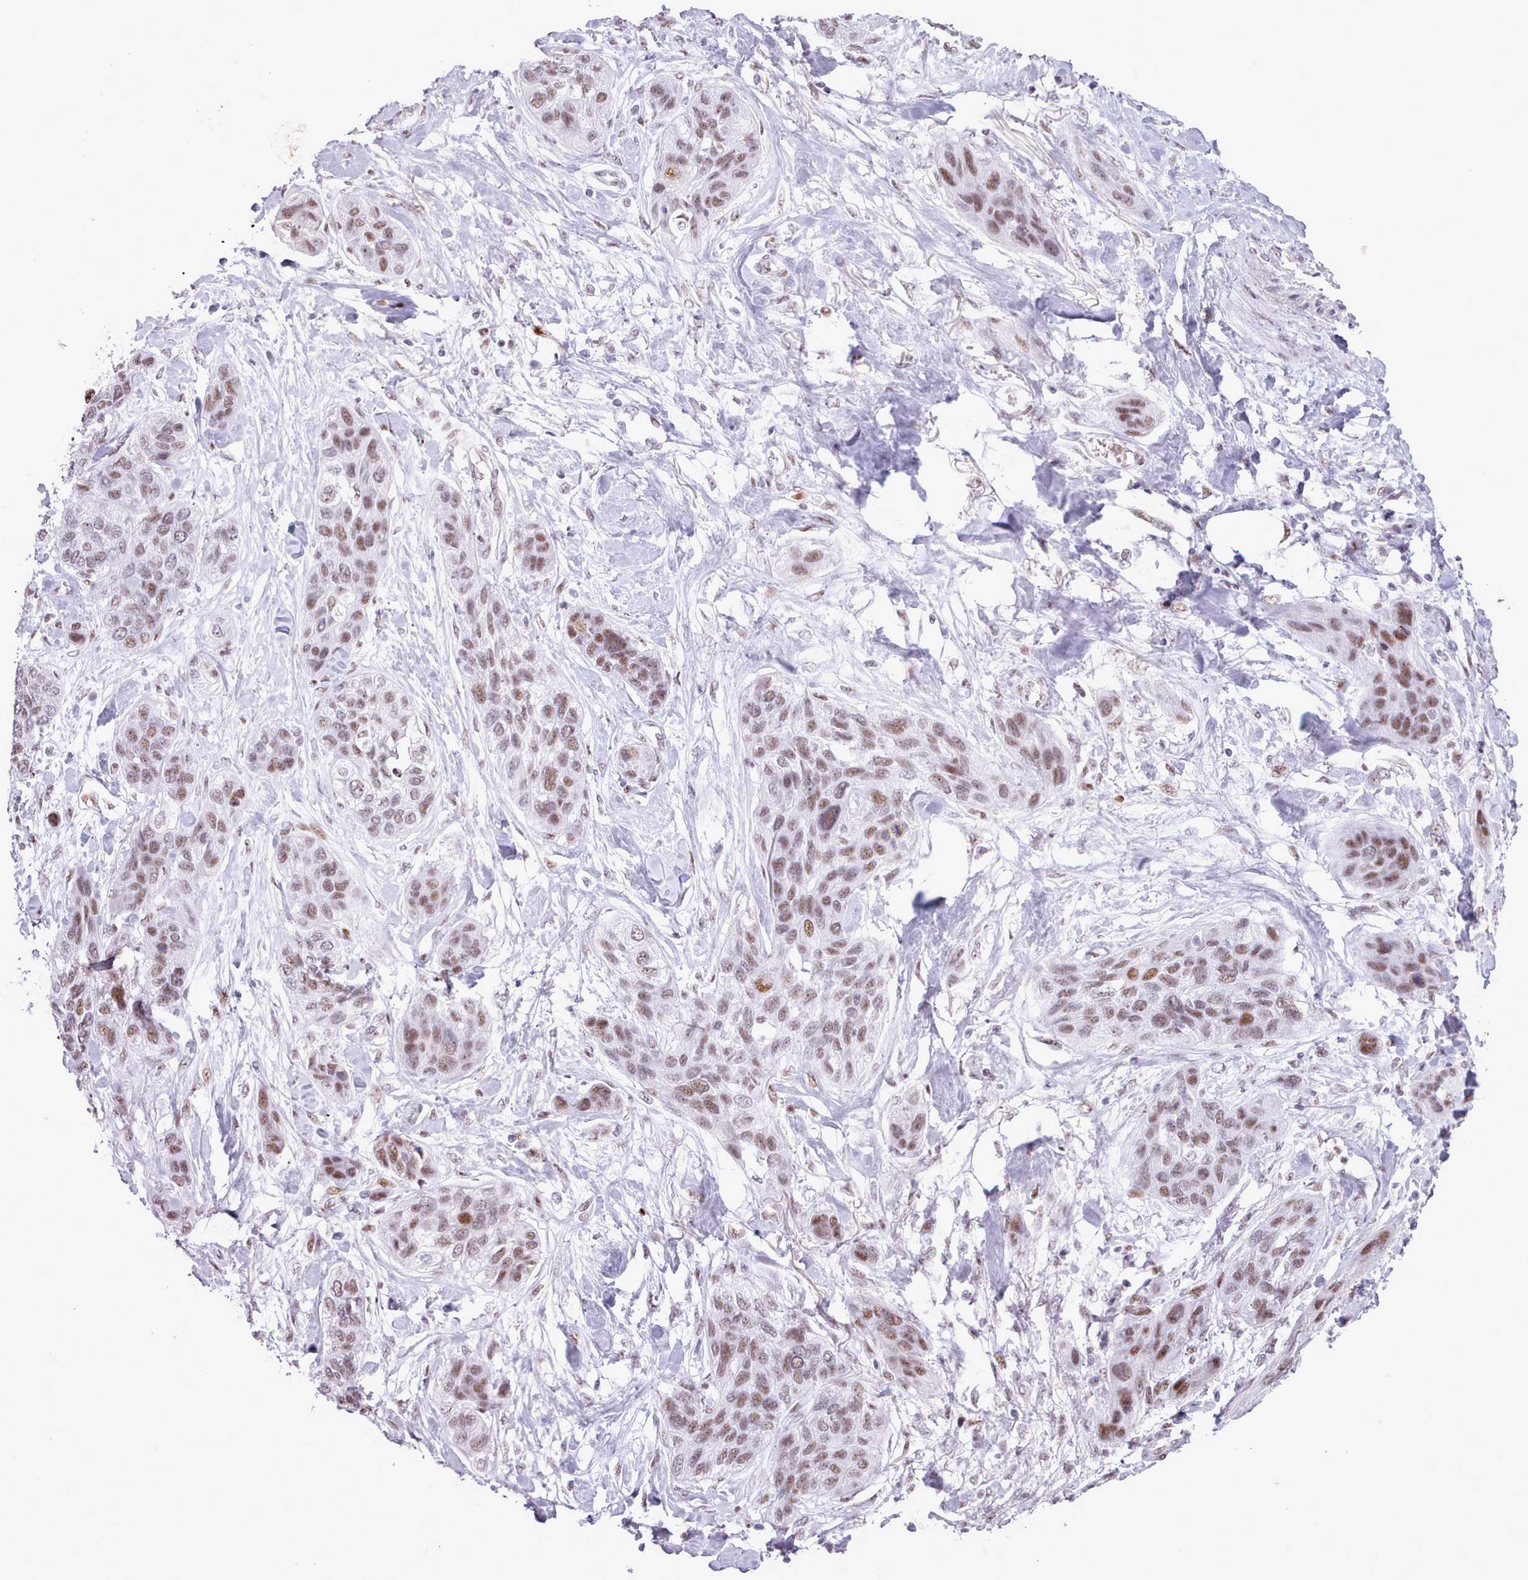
{"staining": {"intensity": "moderate", "quantity": ">75%", "location": "nuclear"}, "tissue": "lung cancer", "cell_type": "Tumor cells", "image_type": "cancer", "snomed": [{"axis": "morphology", "description": "Squamous cell carcinoma, NOS"}, {"axis": "topography", "description": "Lung"}], "caption": "Lung cancer (squamous cell carcinoma) stained with immunohistochemistry demonstrates moderate nuclear positivity in approximately >75% of tumor cells.", "gene": "SRSF4", "patient": {"sex": "female", "age": 70}}